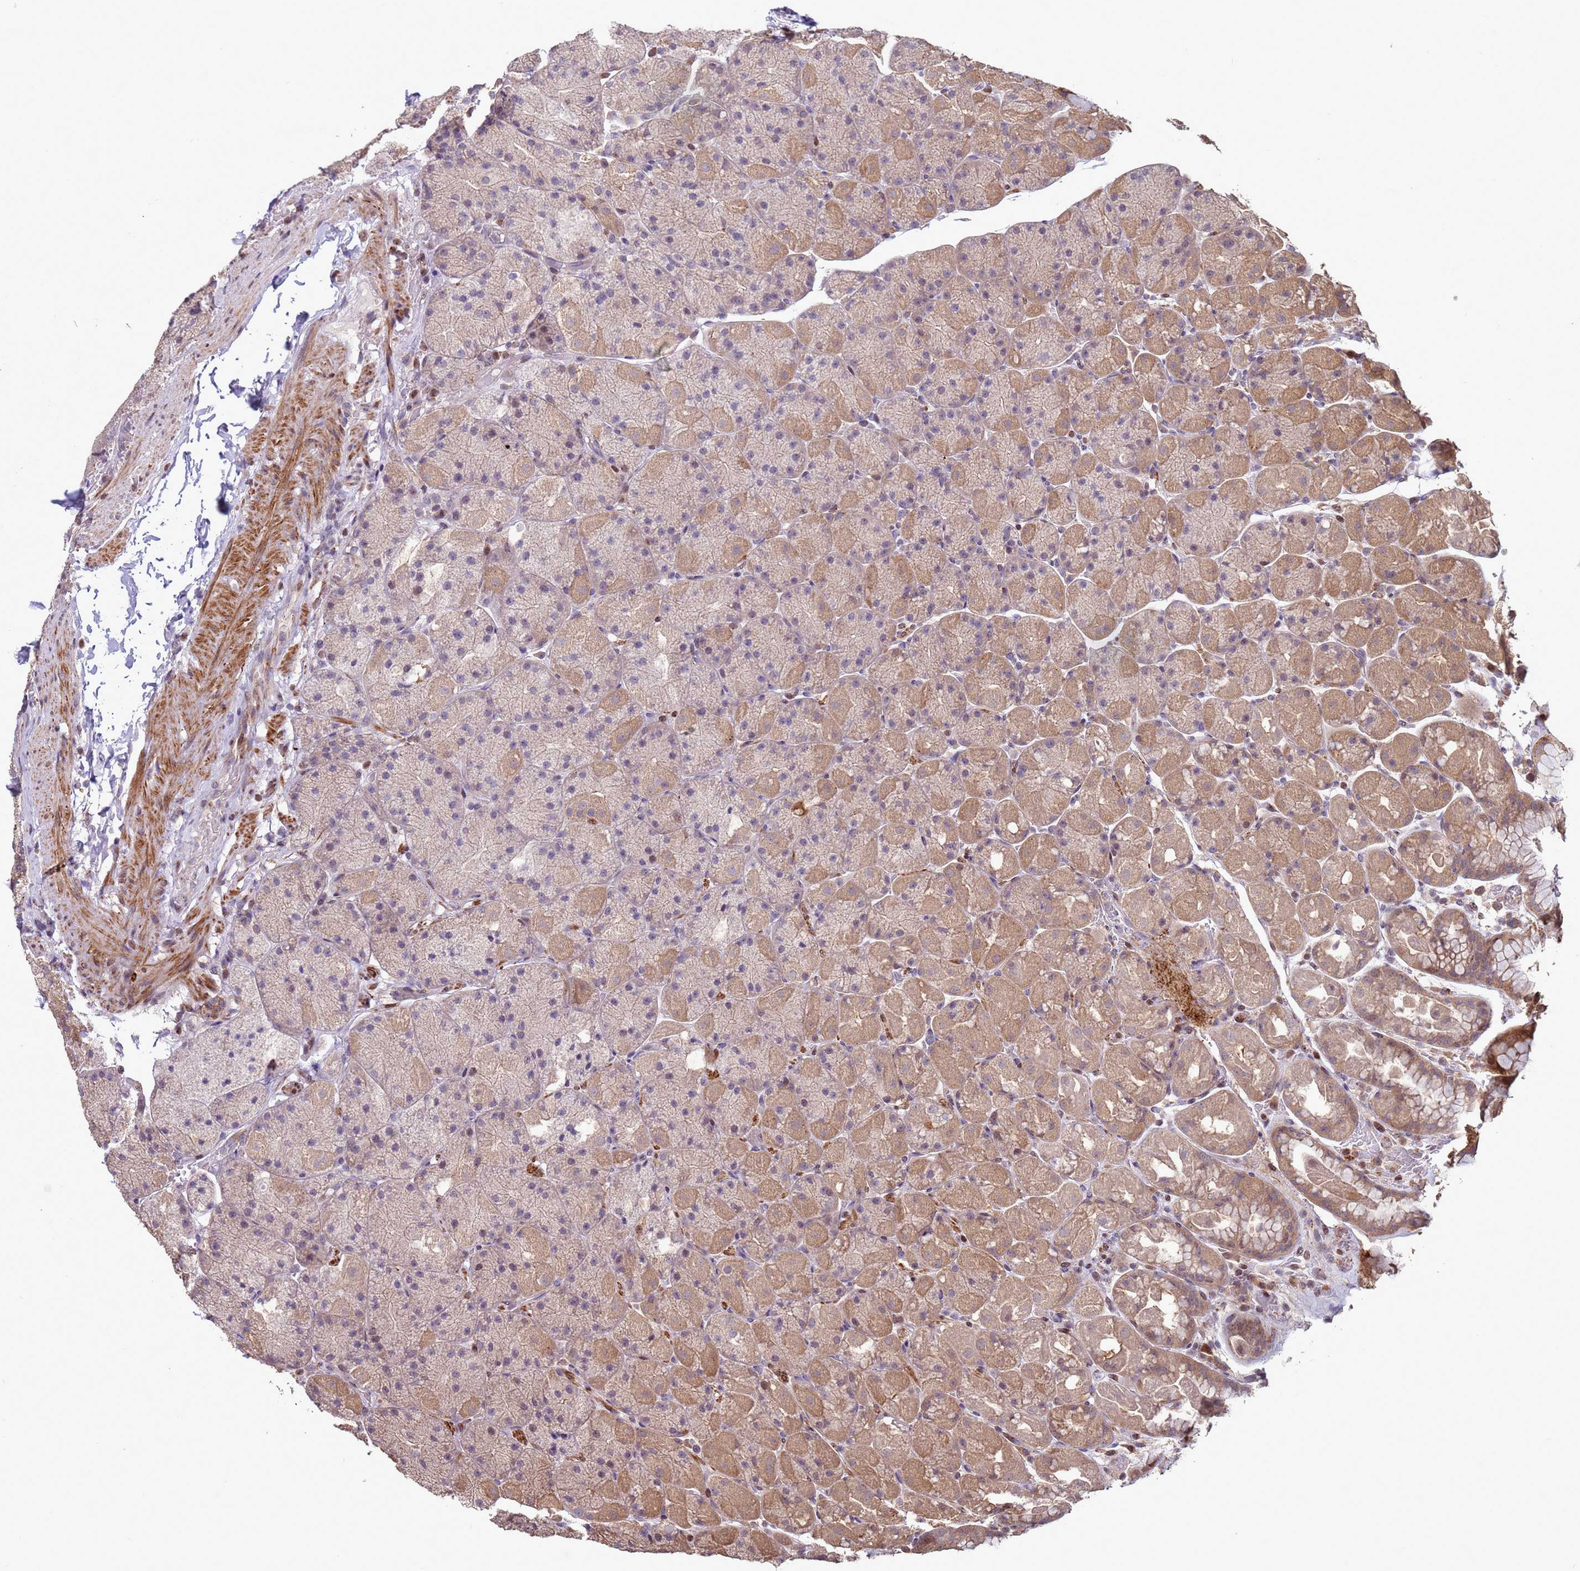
{"staining": {"intensity": "moderate", "quantity": "25%-75%", "location": "cytoplasmic/membranous,nuclear"}, "tissue": "stomach", "cell_type": "Glandular cells", "image_type": "normal", "snomed": [{"axis": "morphology", "description": "Normal tissue, NOS"}, {"axis": "topography", "description": "Stomach, upper"}, {"axis": "topography", "description": "Stomach, lower"}], "caption": "Protein expression analysis of unremarkable stomach reveals moderate cytoplasmic/membranous,nuclear positivity in approximately 25%-75% of glandular cells.", "gene": "HGH1", "patient": {"sex": "male", "age": 67}}